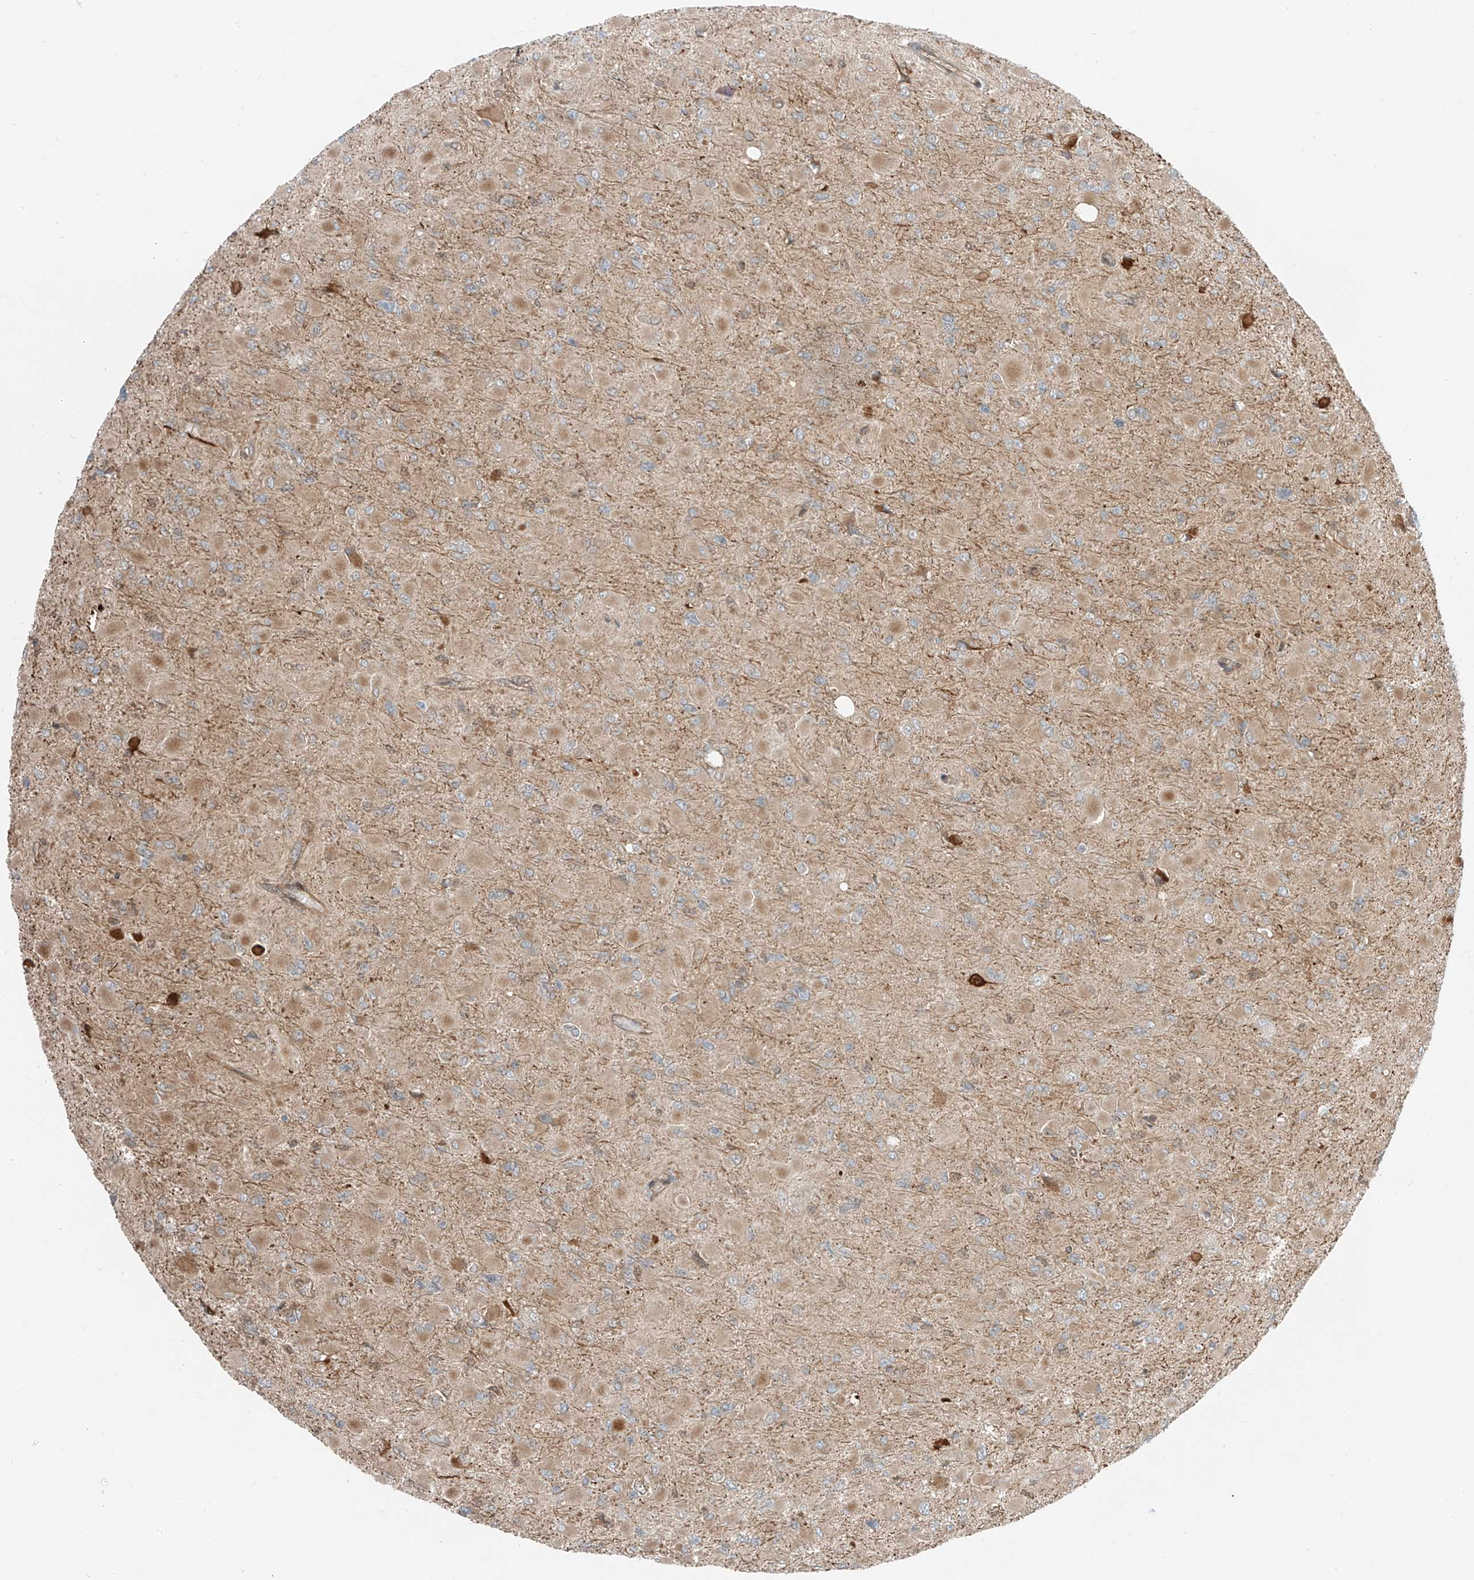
{"staining": {"intensity": "weak", "quantity": ">75%", "location": "cytoplasmic/membranous"}, "tissue": "glioma", "cell_type": "Tumor cells", "image_type": "cancer", "snomed": [{"axis": "morphology", "description": "Glioma, malignant, High grade"}, {"axis": "topography", "description": "Cerebral cortex"}], "caption": "Glioma stained with a protein marker reveals weak staining in tumor cells.", "gene": "USP48", "patient": {"sex": "female", "age": 36}}